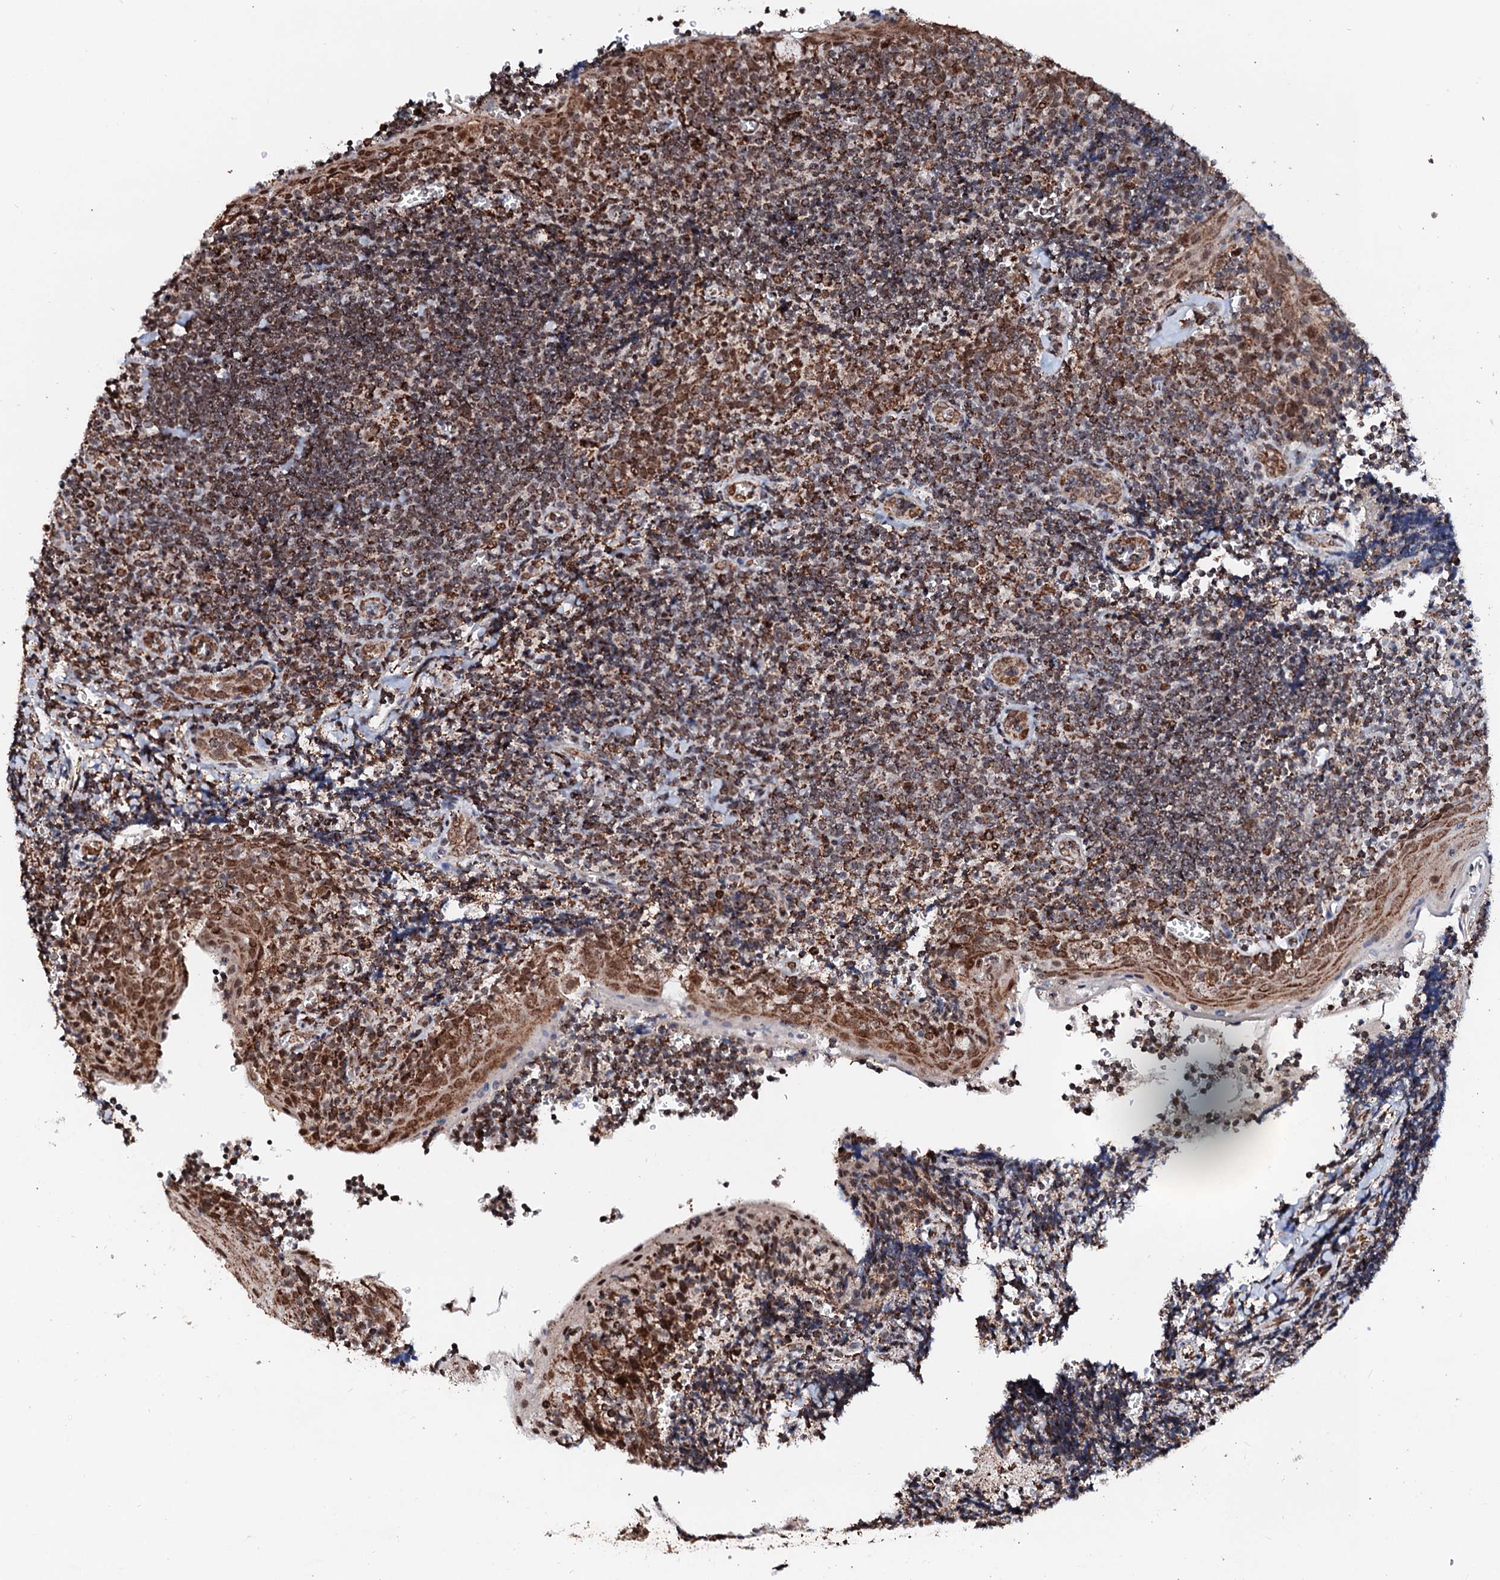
{"staining": {"intensity": "strong", "quantity": ">75%", "location": "cytoplasmic/membranous"}, "tissue": "tonsil", "cell_type": "Germinal center cells", "image_type": "normal", "snomed": [{"axis": "morphology", "description": "Normal tissue, NOS"}, {"axis": "topography", "description": "Tonsil"}], "caption": "This image displays immunohistochemistry (IHC) staining of unremarkable tonsil, with high strong cytoplasmic/membranous expression in about >75% of germinal center cells.", "gene": "SECISBP2L", "patient": {"sex": "male", "age": 27}}